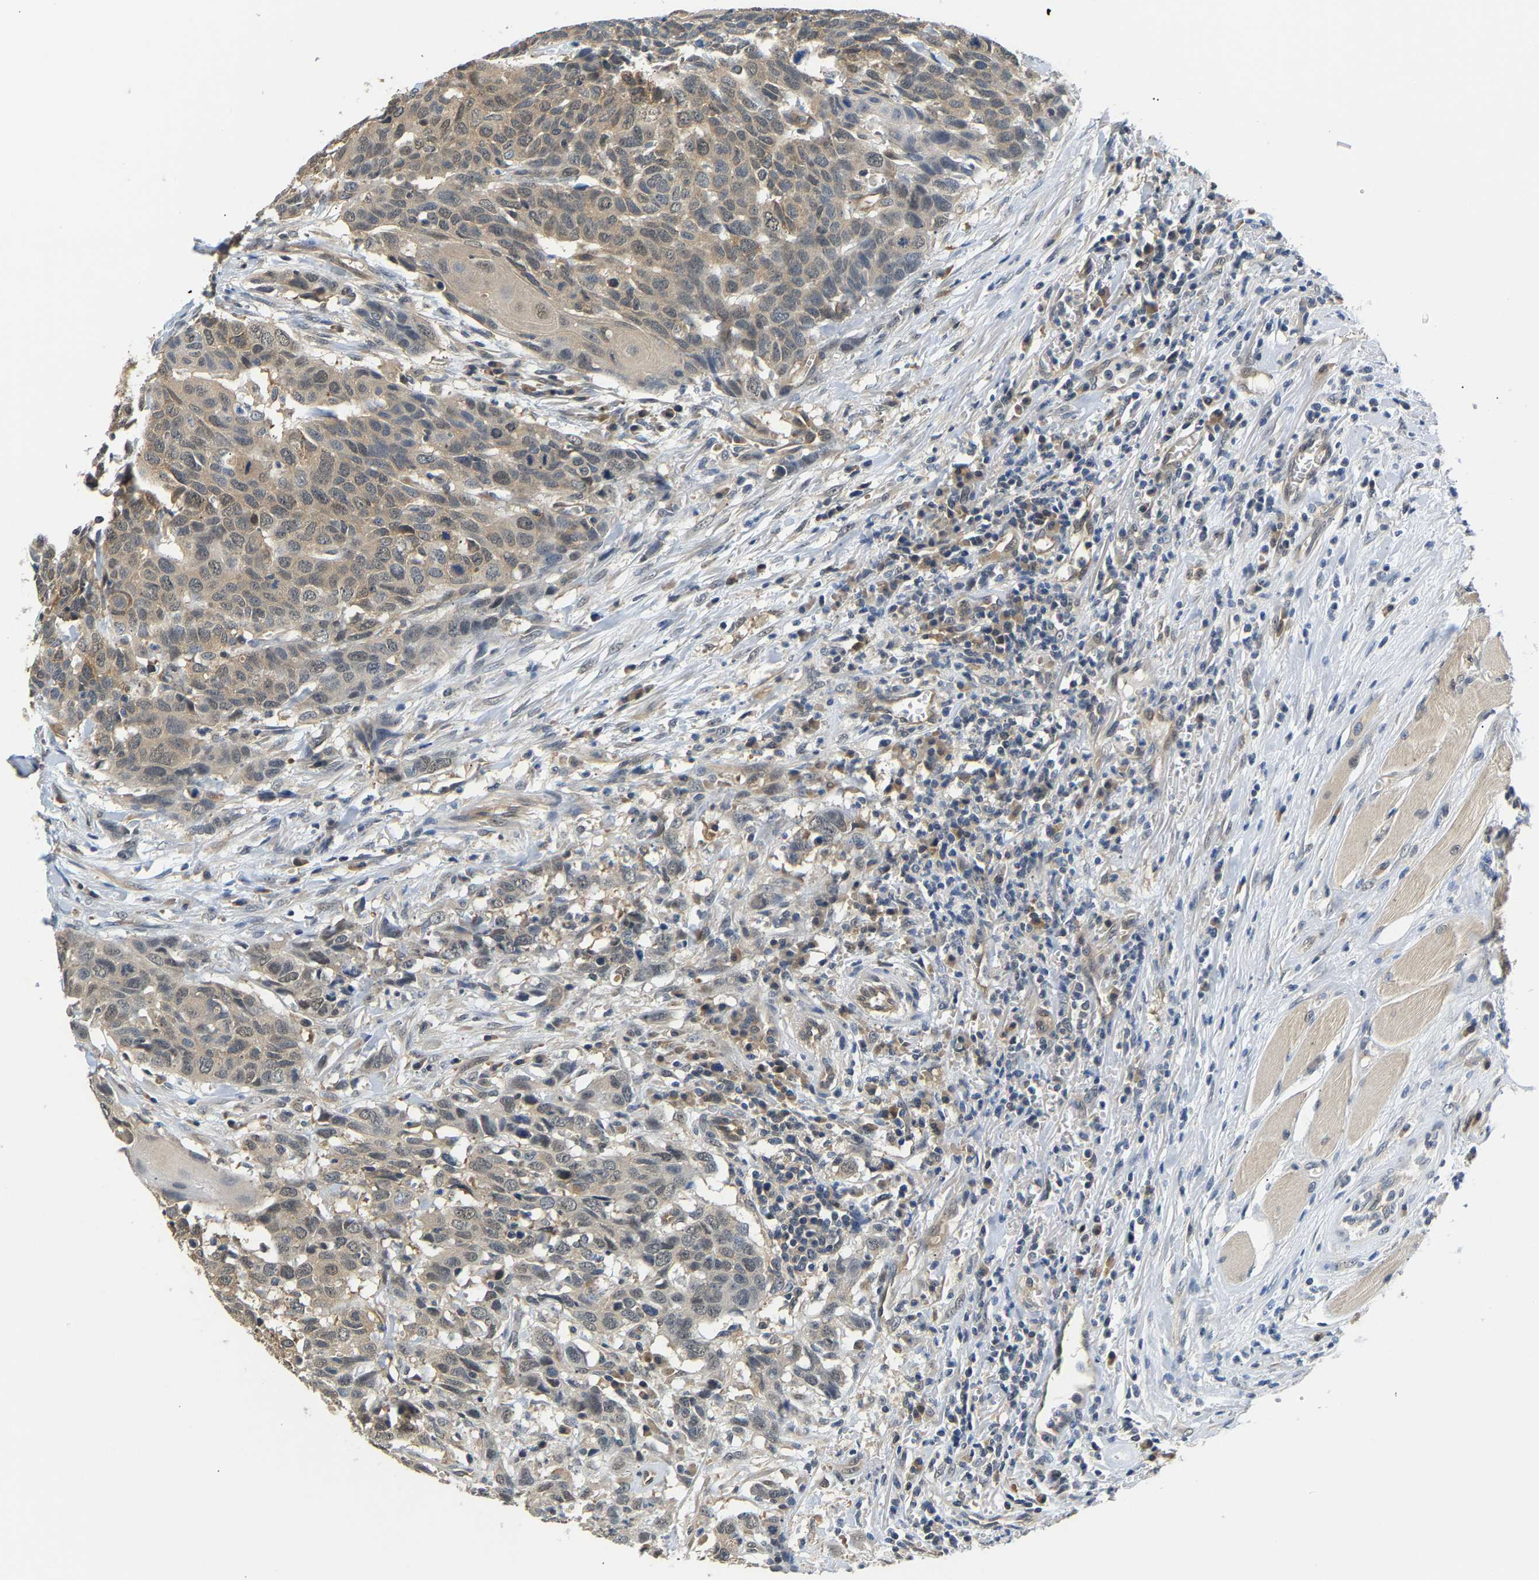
{"staining": {"intensity": "weak", "quantity": ">75%", "location": "cytoplasmic/membranous"}, "tissue": "head and neck cancer", "cell_type": "Tumor cells", "image_type": "cancer", "snomed": [{"axis": "morphology", "description": "Squamous cell carcinoma, NOS"}, {"axis": "topography", "description": "Head-Neck"}], "caption": "This histopathology image reveals immunohistochemistry staining of human head and neck cancer (squamous cell carcinoma), with low weak cytoplasmic/membranous positivity in approximately >75% of tumor cells.", "gene": "ARHGEF12", "patient": {"sex": "male", "age": 66}}